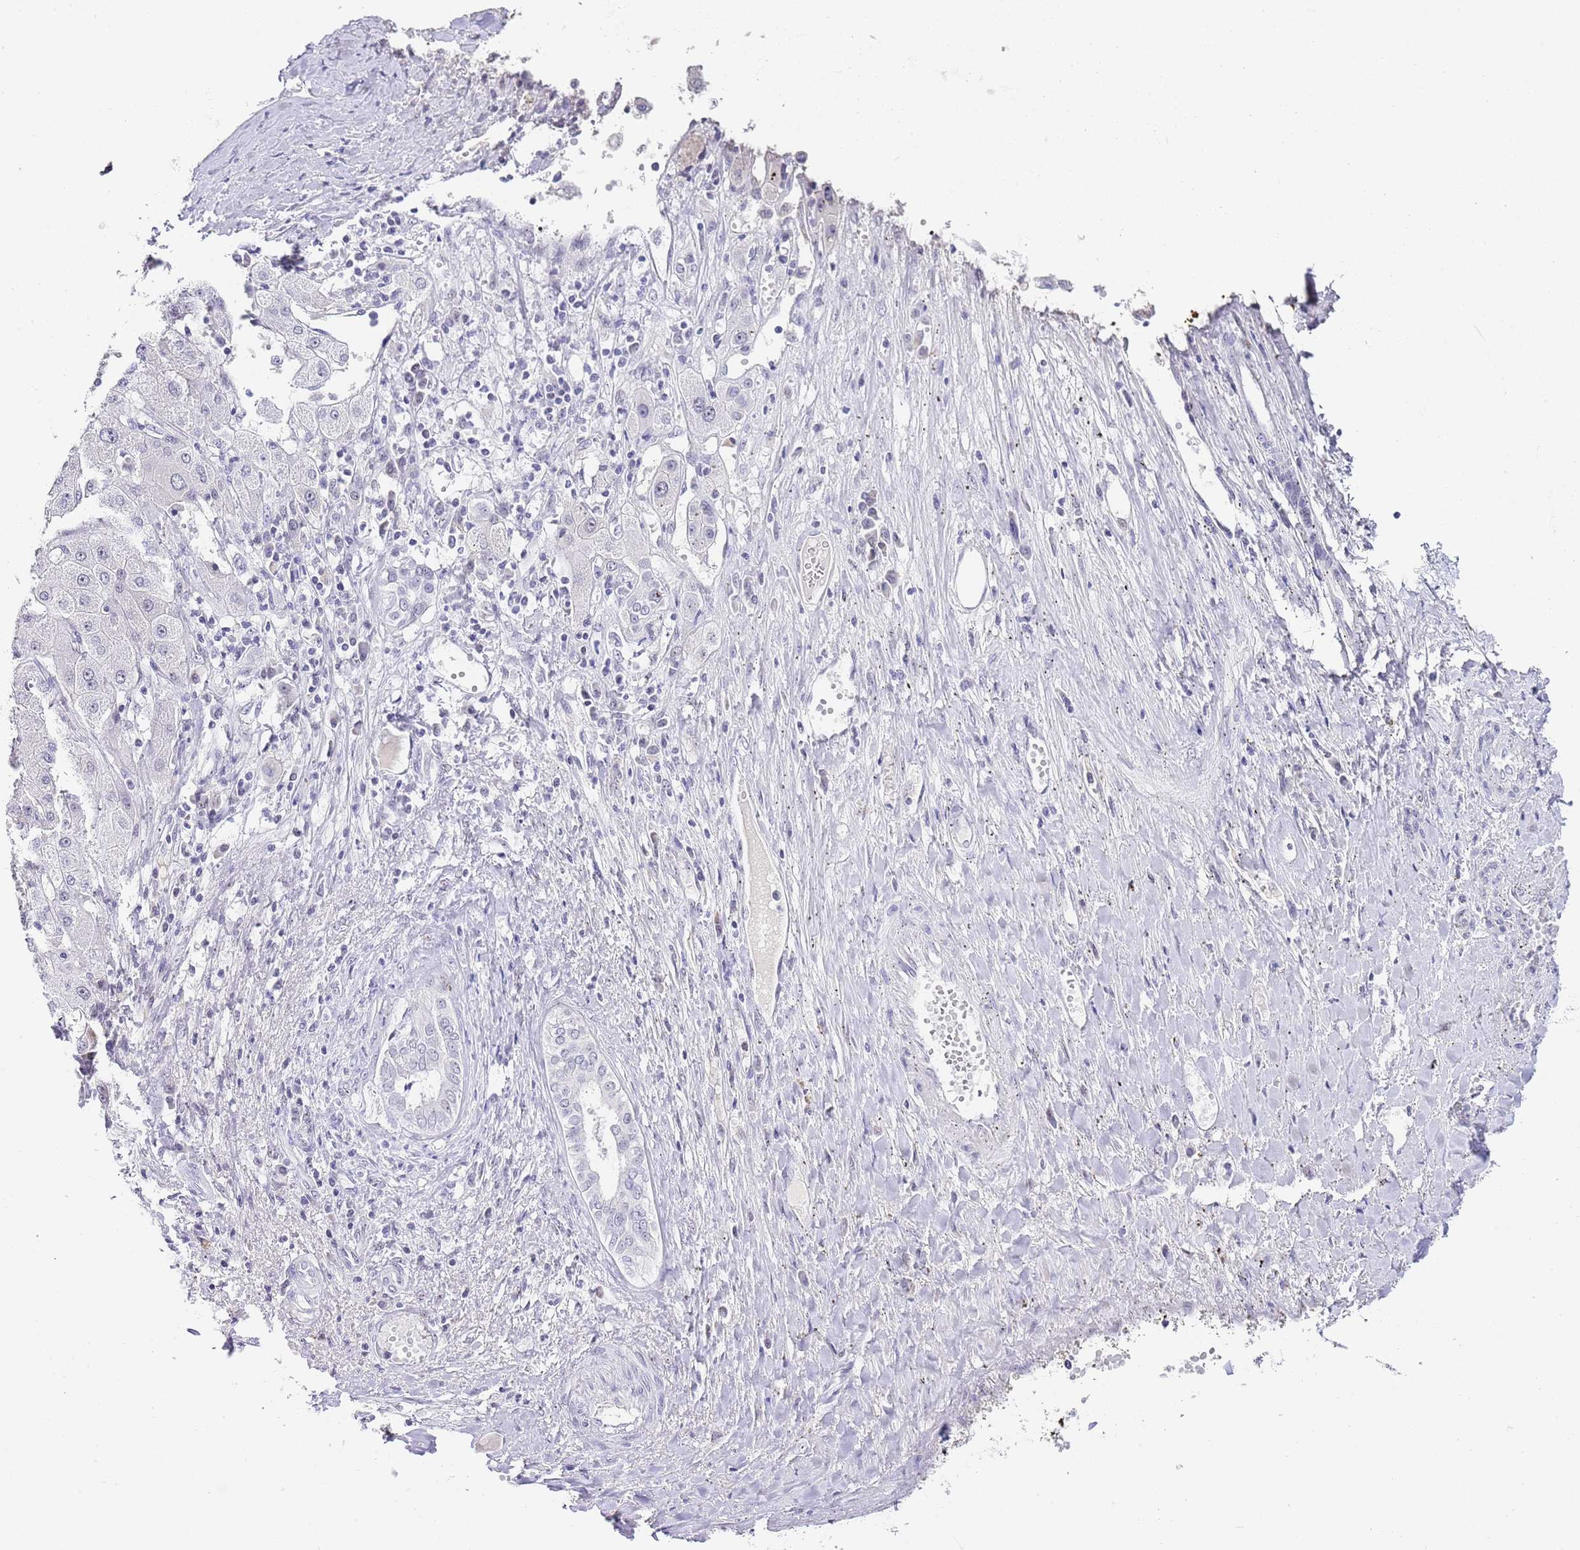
{"staining": {"intensity": "negative", "quantity": "none", "location": "none"}, "tissue": "liver cancer", "cell_type": "Tumor cells", "image_type": "cancer", "snomed": [{"axis": "morphology", "description": "Carcinoma, Hepatocellular, NOS"}, {"axis": "topography", "description": "Liver"}], "caption": "This is an IHC micrograph of human hepatocellular carcinoma (liver). There is no positivity in tumor cells.", "gene": "NOP56", "patient": {"sex": "male", "age": 72}}